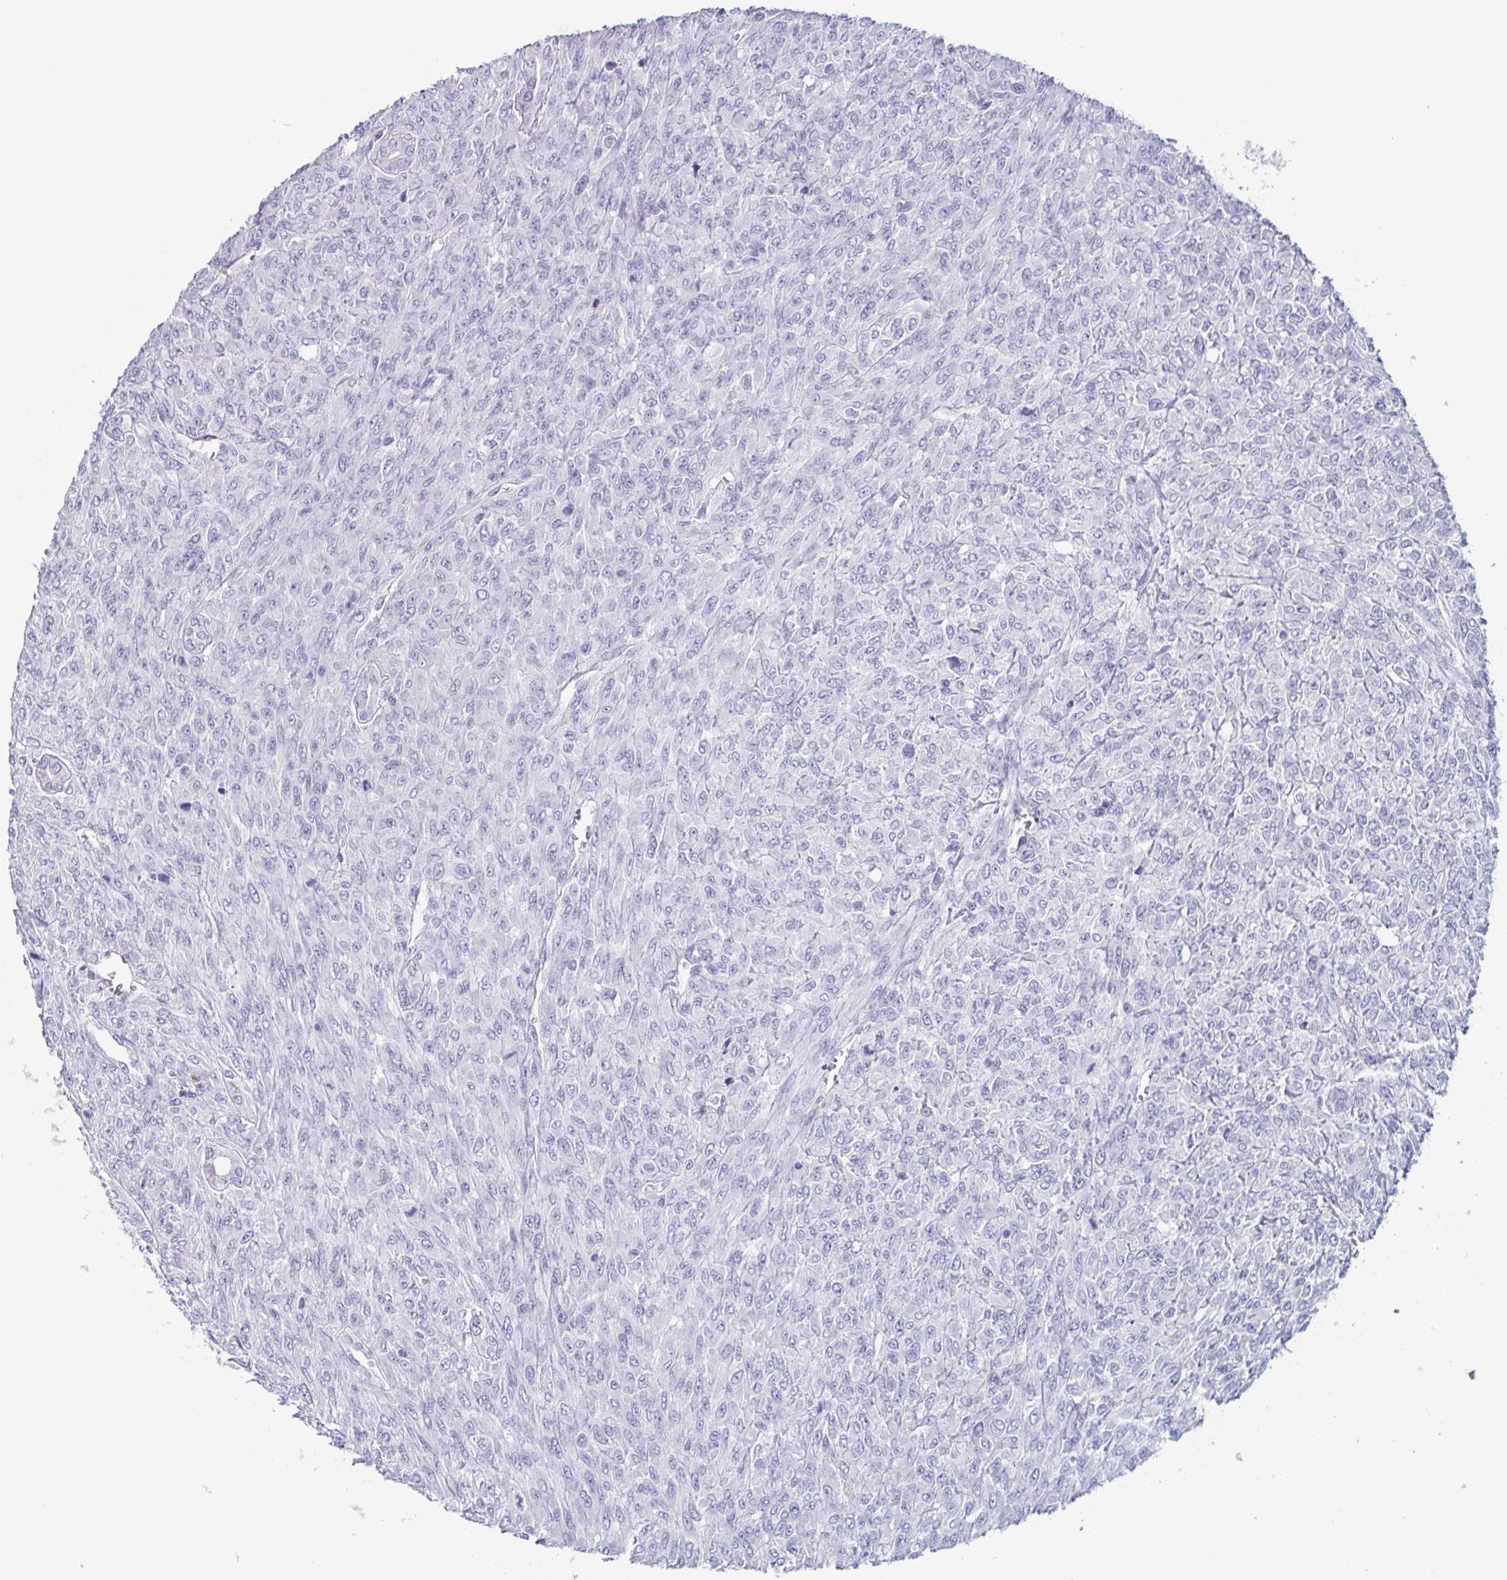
{"staining": {"intensity": "negative", "quantity": "none", "location": "none"}, "tissue": "renal cancer", "cell_type": "Tumor cells", "image_type": "cancer", "snomed": [{"axis": "morphology", "description": "Adenocarcinoma, NOS"}, {"axis": "topography", "description": "Kidney"}], "caption": "DAB immunohistochemical staining of renal adenocarcinoma reveals no significant positivity in tumor cells. Brightfield microscopy of immunohistochemistry (IHC) stained with DAB (3,3'-diaminobenzidine) (brown) and hematoxylin (blue), captured at high magnification.", "gene": "BPI", "patient": {"sex": "male", "age": 58}}